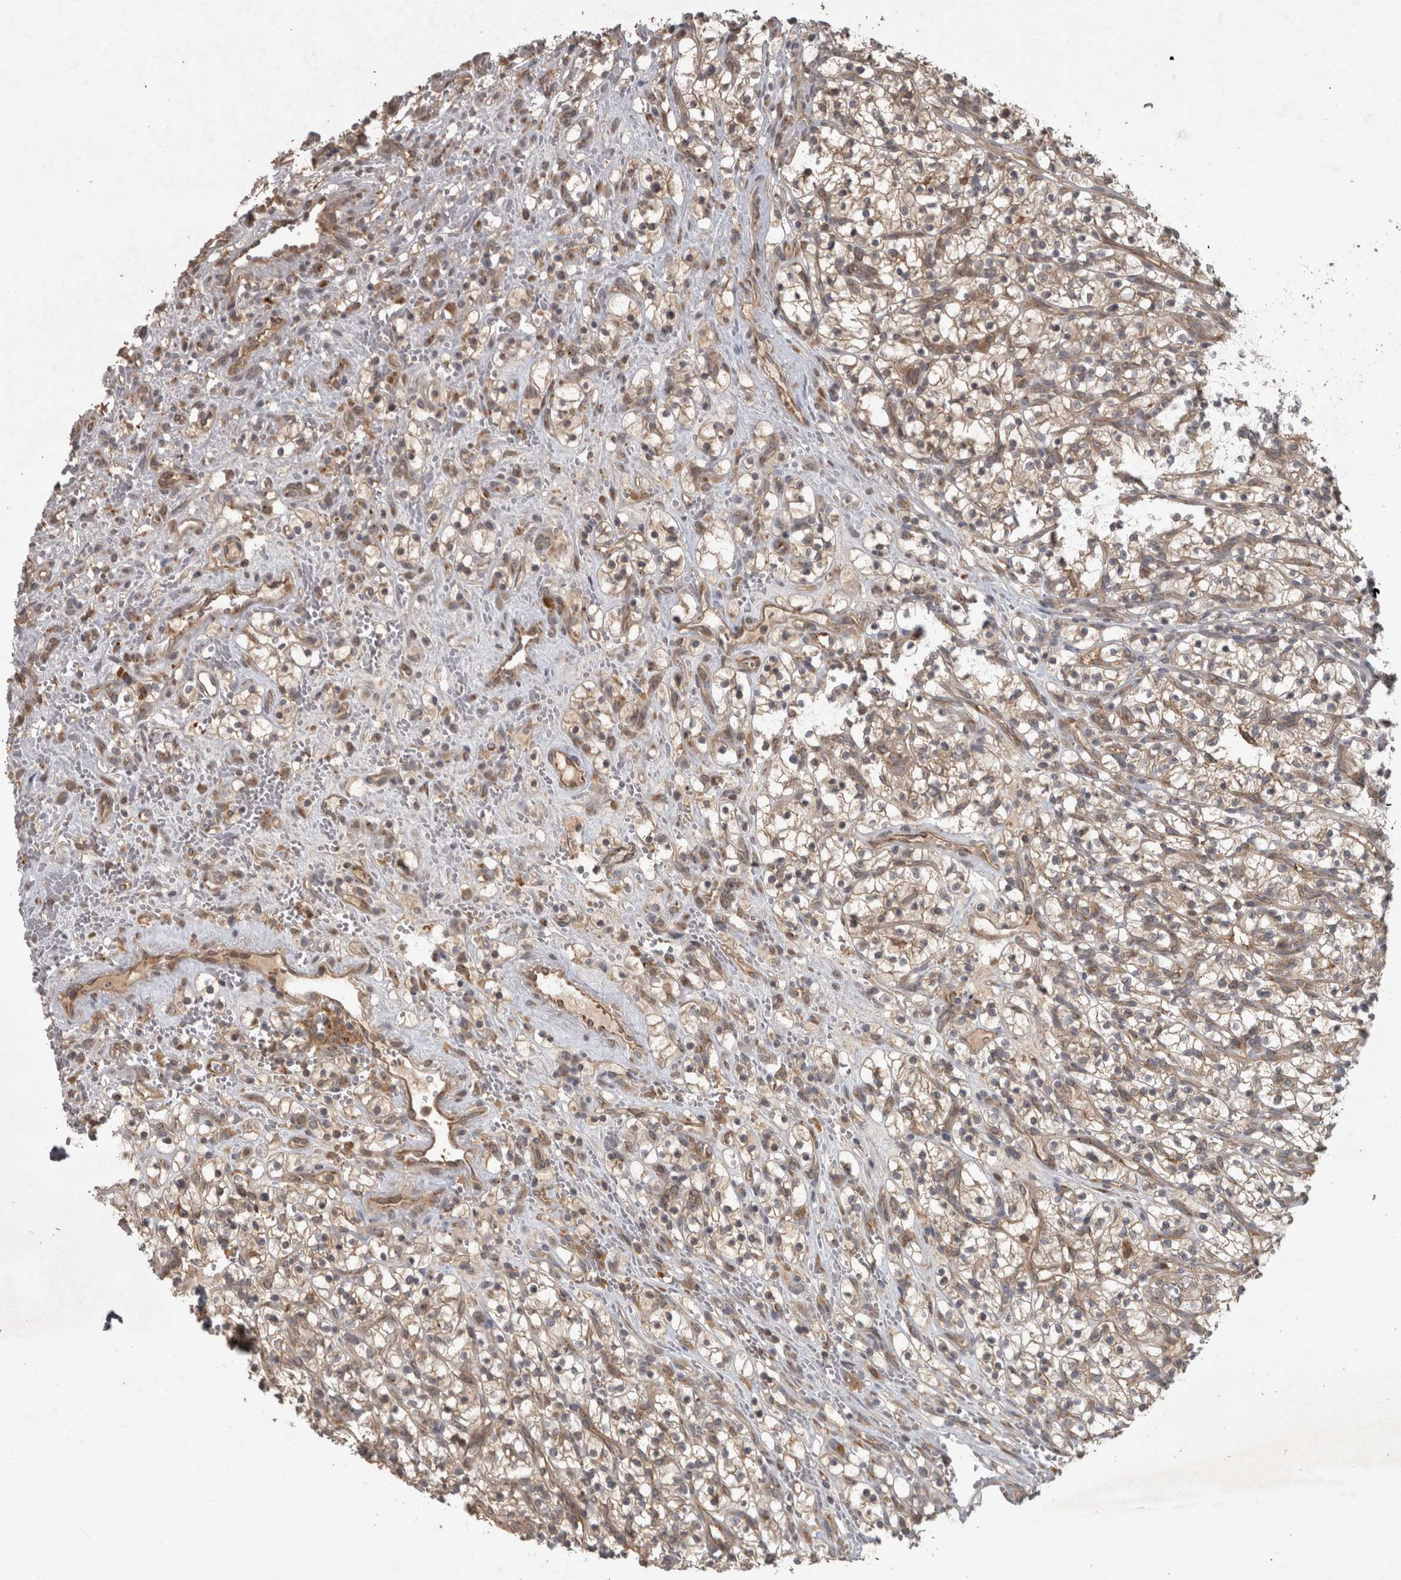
{"staining": {"intensity": "weak", "quantity": ">75%", "location": "cytoplasmic/membranous"}, "tissue": "renal cancer", "cell_type": "Tumor cells", "image_type": "cancer", "snomed": [{"axis": "morphology", "description": "Adenocarcinoma, NOS"}, {"axis": "topography", "description": "Kidney"}], "caption": "DAB (3,3'-diaminobenzidine) immunohistochemical staining of renal cancer demonstrates weak cytoplasmic/membranous protein positivity in approximately >75% of tumor cells.", "gene": "MICU3", "patient": {"sex": "female", "age": 57}}